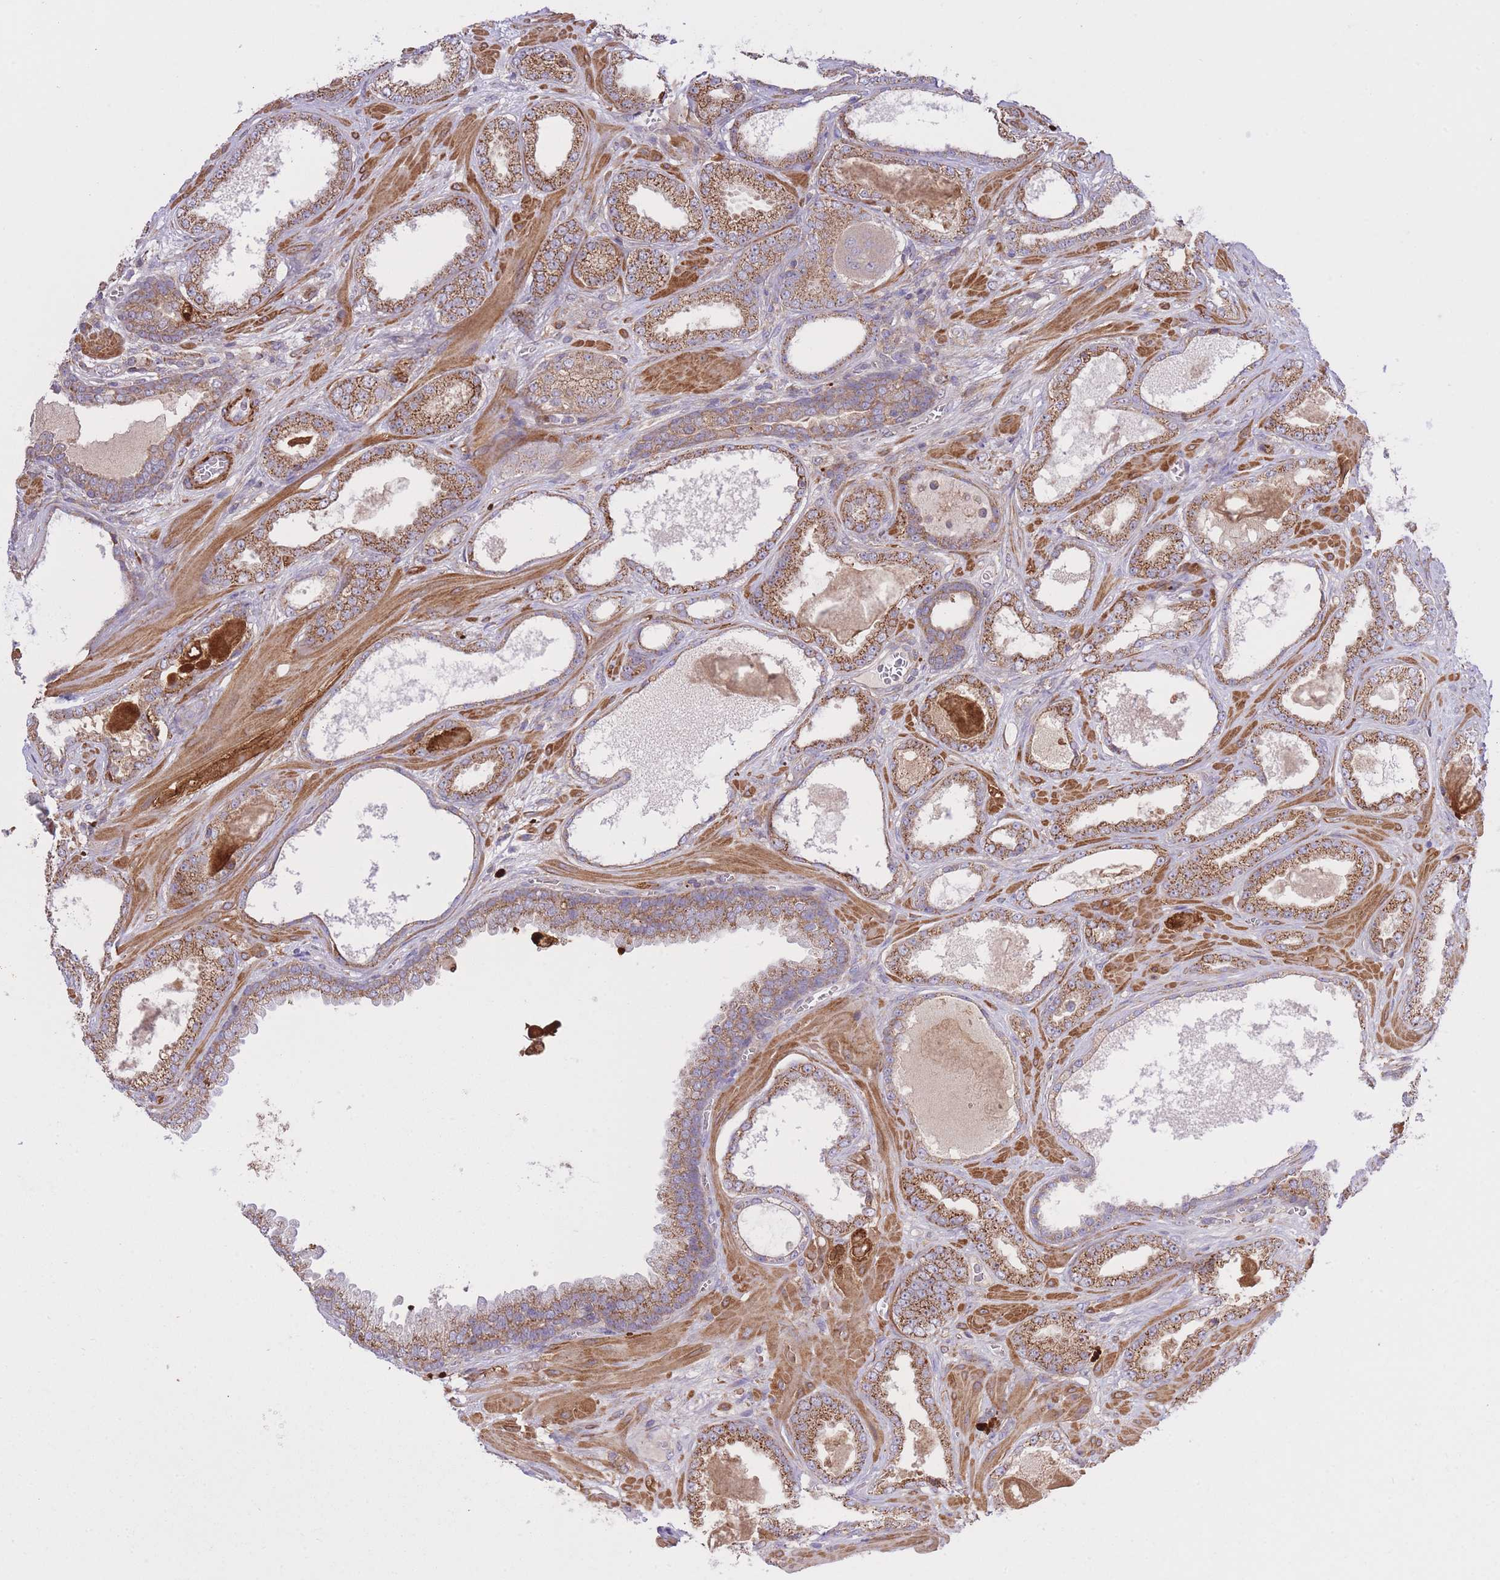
{"staining": {"intensity": "moderate", "quantity": ">75%", "location": "cytoplasmic/membranous"}, "tissue": "prostate cancer", "cell_type": "Tumor cells", "image_type": "cancer", "snomed": [{"axis": "morphology", "description": "Adenocarcinoma, Low grade"}, {"axis": "topography", "description": "Prostate"}], "caption": "Human prostate cancer (low-grade adenocarcinoma) stained for a protein (brown) reveals moderate cytoplasmic/membranous positive staining in approximately >75% of tumor cells.", "gene": "ATP13A2", "patient": {"sex": "male", "age": 57}}